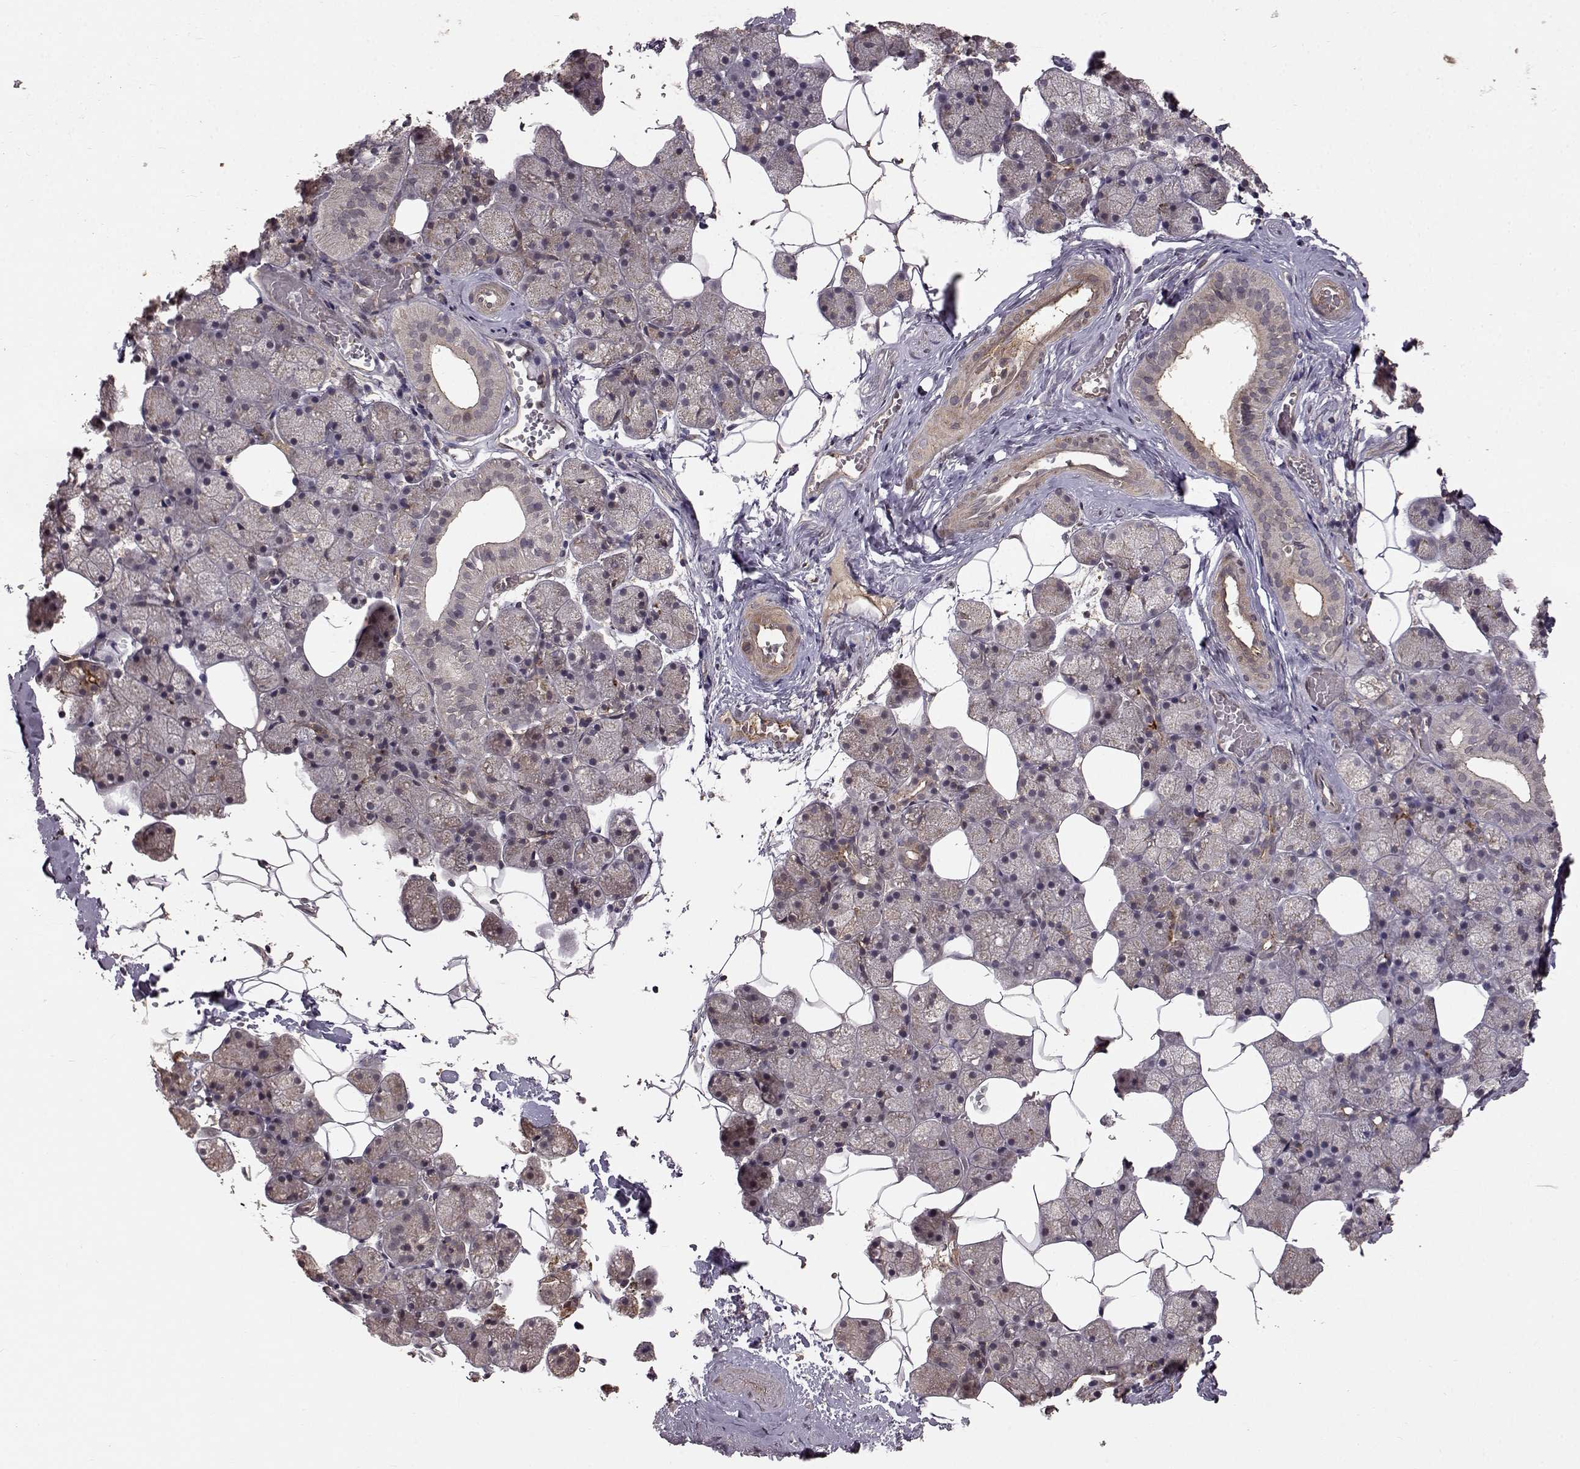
{"staining": {"intensity": "weak", "quantity": "25%-75%", "location": "cytoplasmic/membranous"}, "tissue": "salivary gland", "cell_type": "Glandular cells", "image_type": "normal", "snomed": [{"axis": "morphology", "description": "Normal tissue, NOS"}, {"axis": "topography", "description": "Salivary gland"}], "caption": "Weak cytoplasmic/membranous protein staining is appreciated in approximately 25%-75% of glandular cells in salivary gland.", "gene": "FSTL1", "patient": {"sex": "male", "age": 38}}